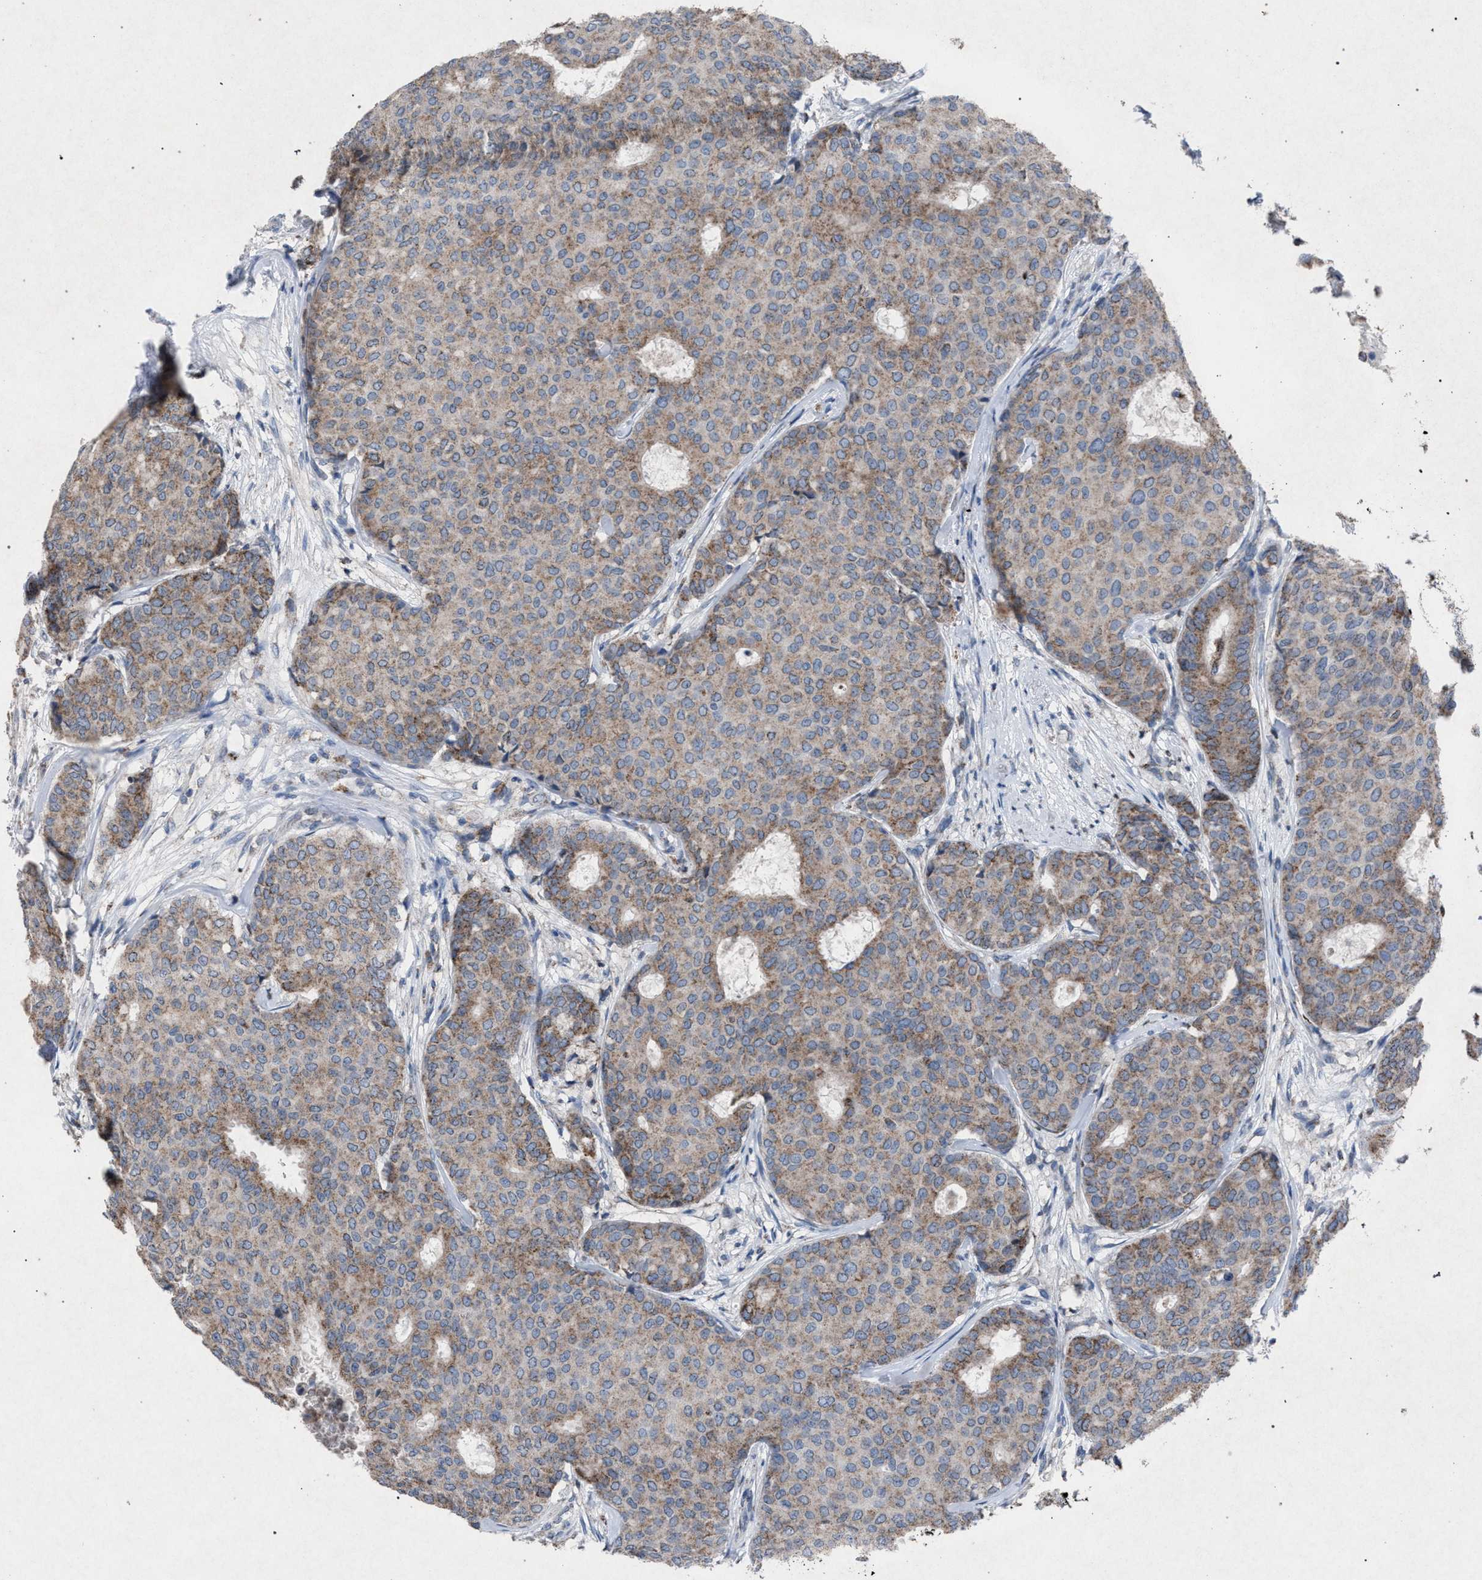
{"staining": {"intensity": "moderate", "quantity": ">75%", "location": "cytoplasmic/membranous"}, "tissue": "breast cancer", "cell_type": "Tumor cells", "image_type": "cancer", "snomed": [{"axis": "morphology", "description": "Duct carcinoma"}, {"axis": "topography", "description": "Breast"}], "caption": "Immunohistochemical staining of breast cancer (invasive ductal carcinoma) shows medium levels of moderate cytoplasmic/membranous protein staining in approximately >75% of tumor cells. (DAB IHC with brightfield microscopy, high magnification).", "gene": "HSD17B4", "patient": {"sex": "female", "age": 75}}